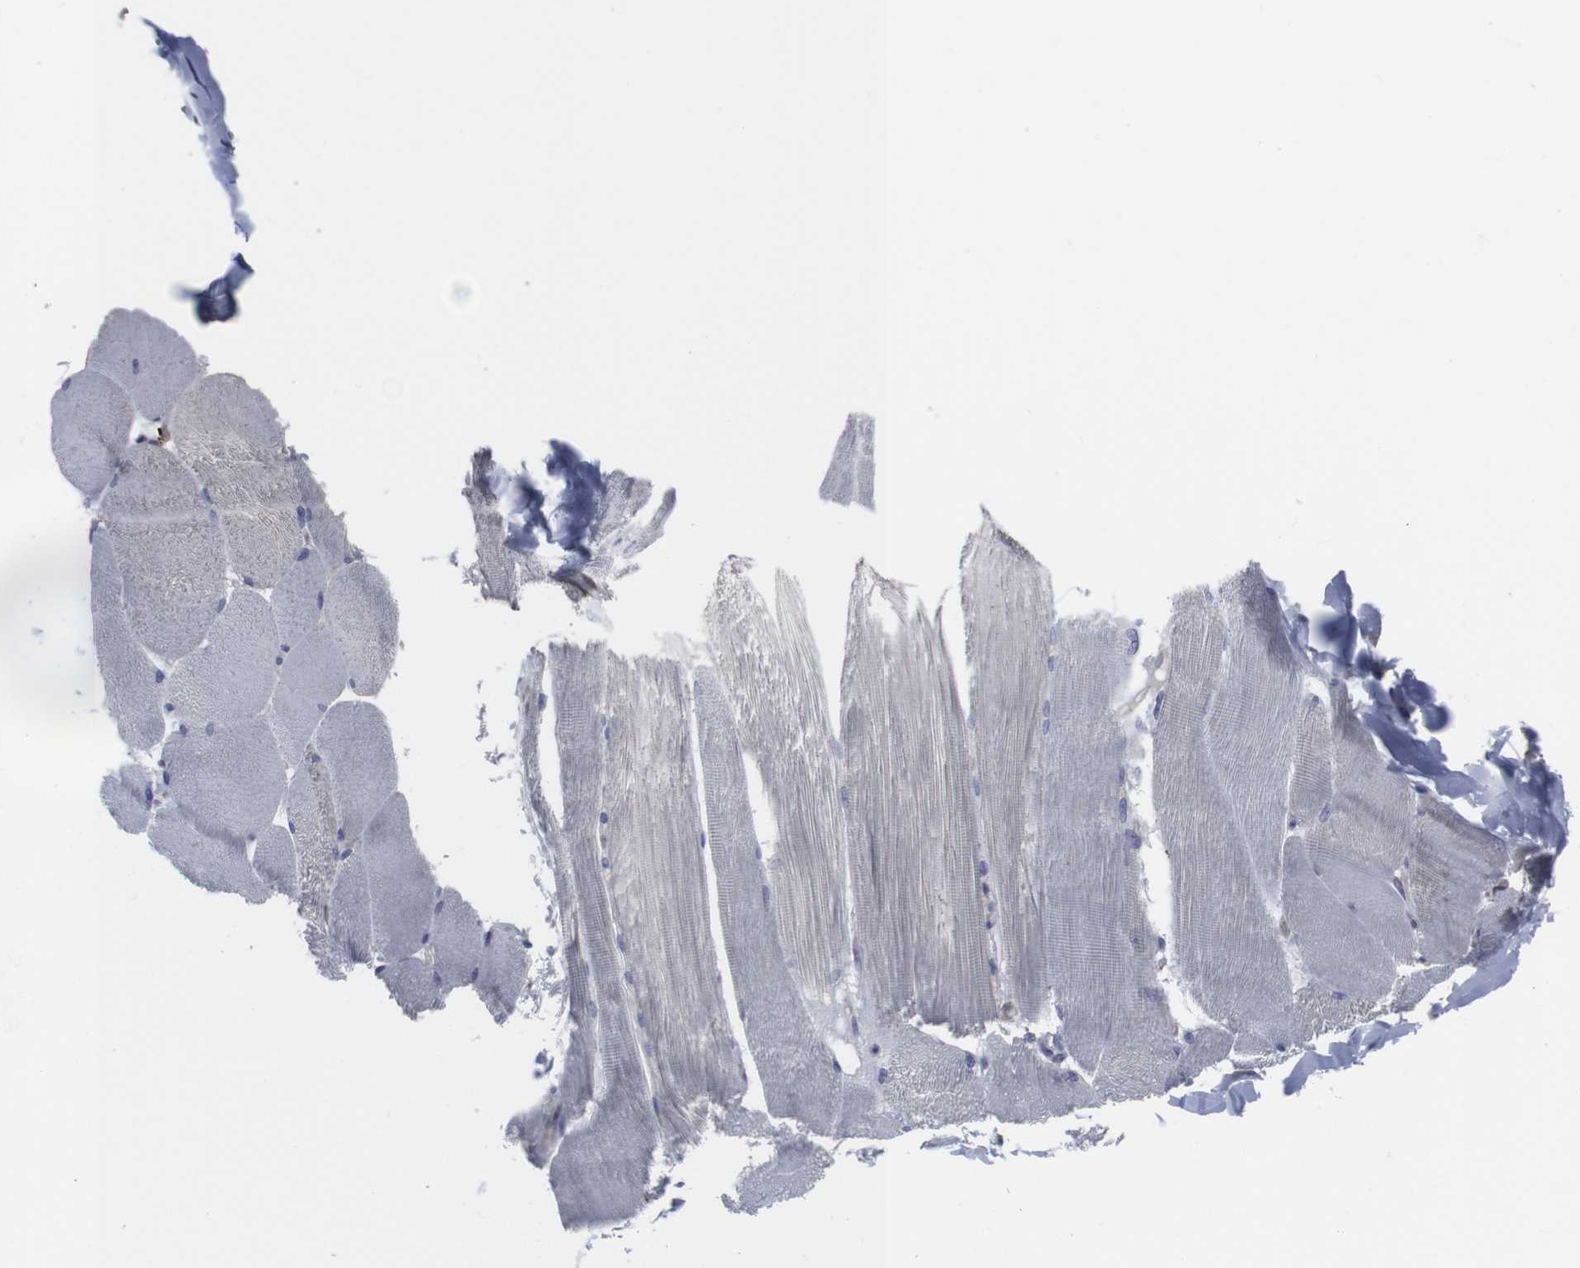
{"staining": {"intensity": "negative", "quantity": "none", "location": "none"}, "tissue": "skeletal muscle", "cell_type": "Myocytes", "image_type": "normal", "snomed": [{"axis": "morphology", "description": "Normal tissue, NOS"}, {"axis": "topography", "description": "Skin"}, {"axis": "topography", "description": "Skeletal muscle"}], "caption": "Myocytes are negative for protein expression in unremarkable human skeletal muscle. Nuclei are stained in blue.", "gene": "SNCG", "patient": {"sex": "male", "age": 83}}